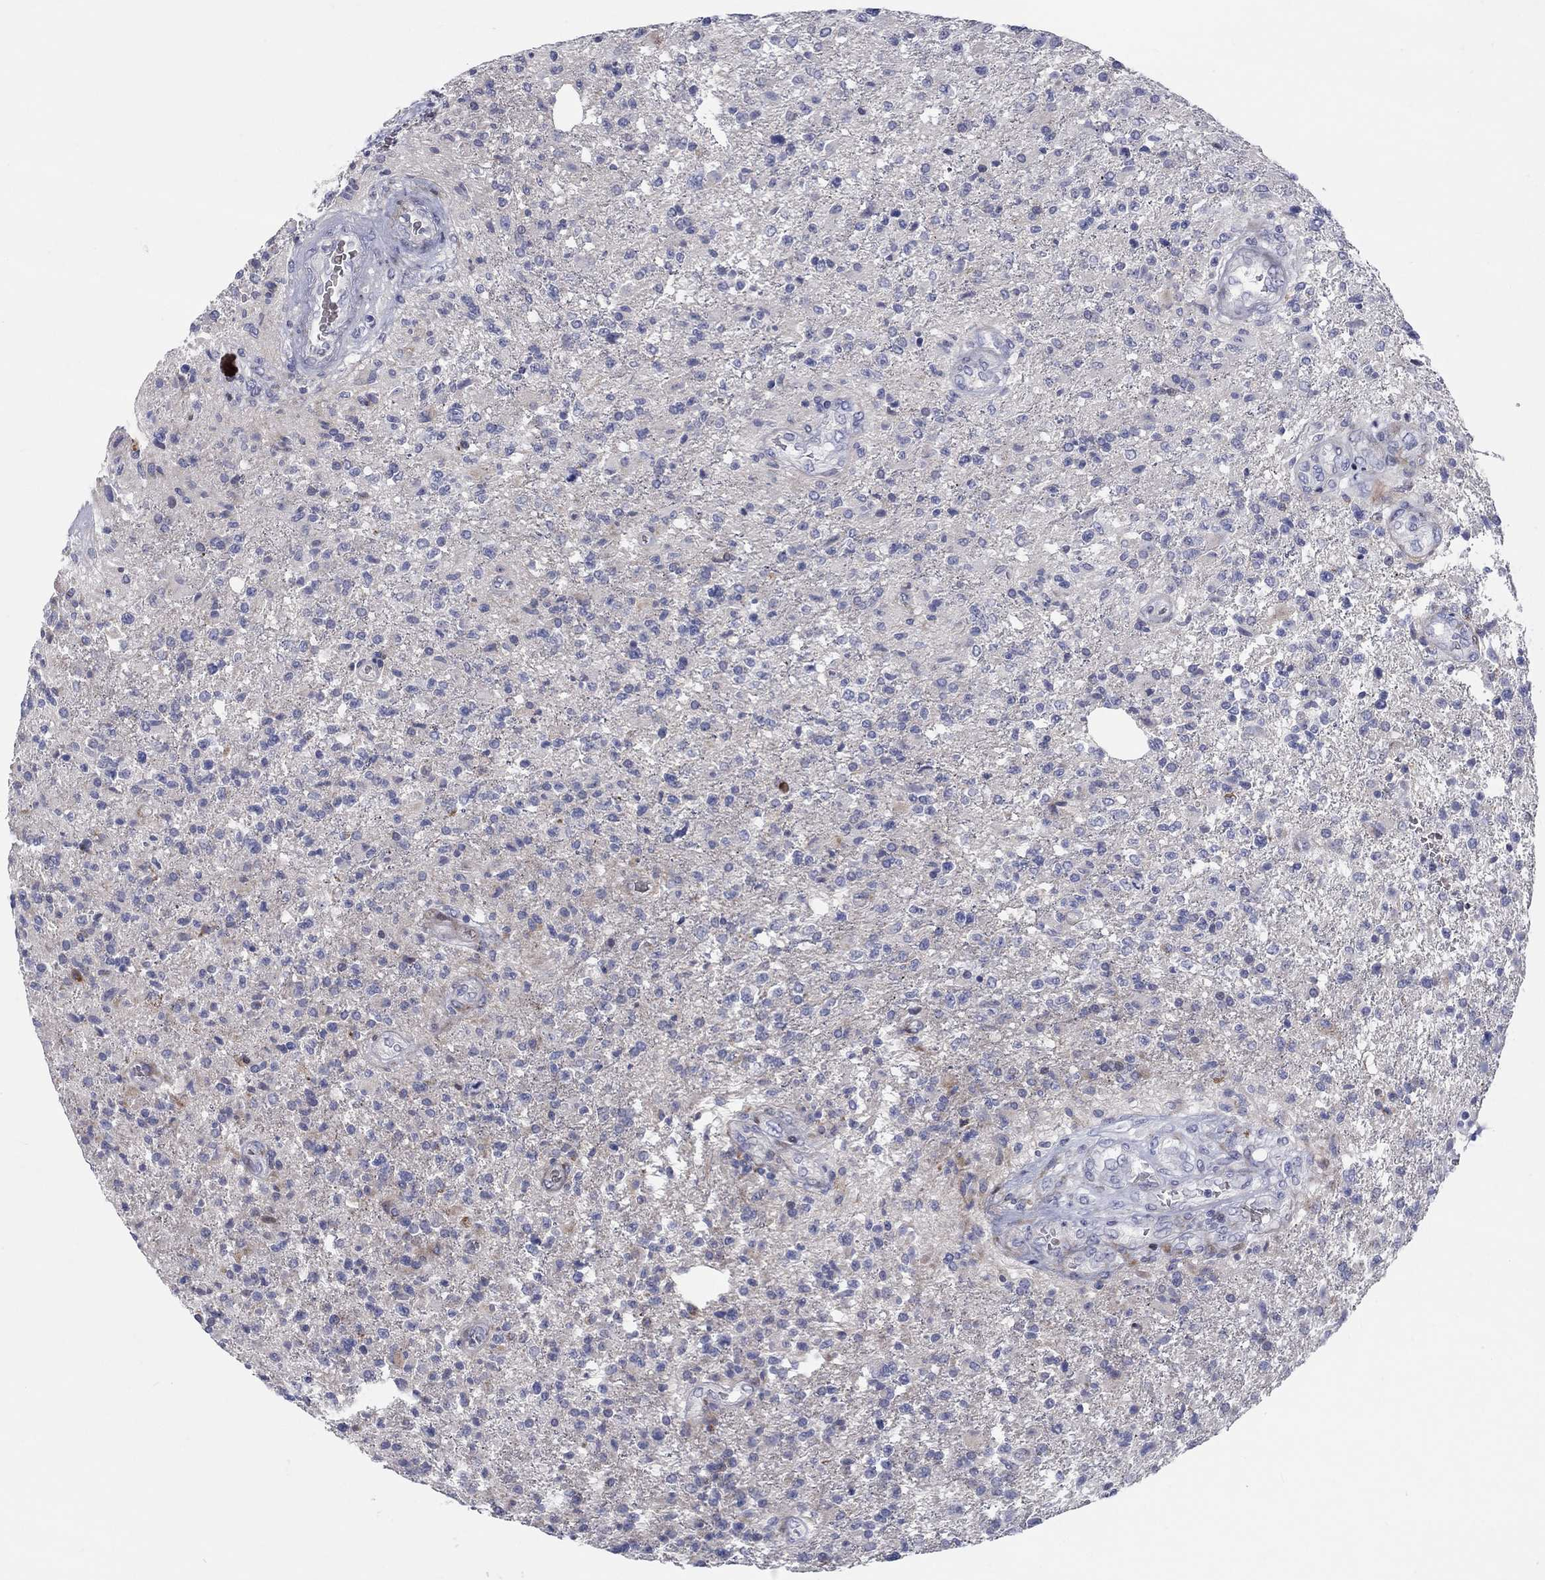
{"staining": {"intensity": "negative", "quantity": "none", "location": "none"}, "tissue": "glioma", "cell_type": "Tumor cells", "image_type": "cancer", "snomed": [{"axis": "morphology", "description": "Glioma, malignant, High grade"}, {"axis": "topography", "description": "Brain"}], "caption": "This is an IHC image of glioma. There is no positivity in tumor cells.", "gene": "ARHGAP36", "patient": {"sex": "male", "age": 56}}